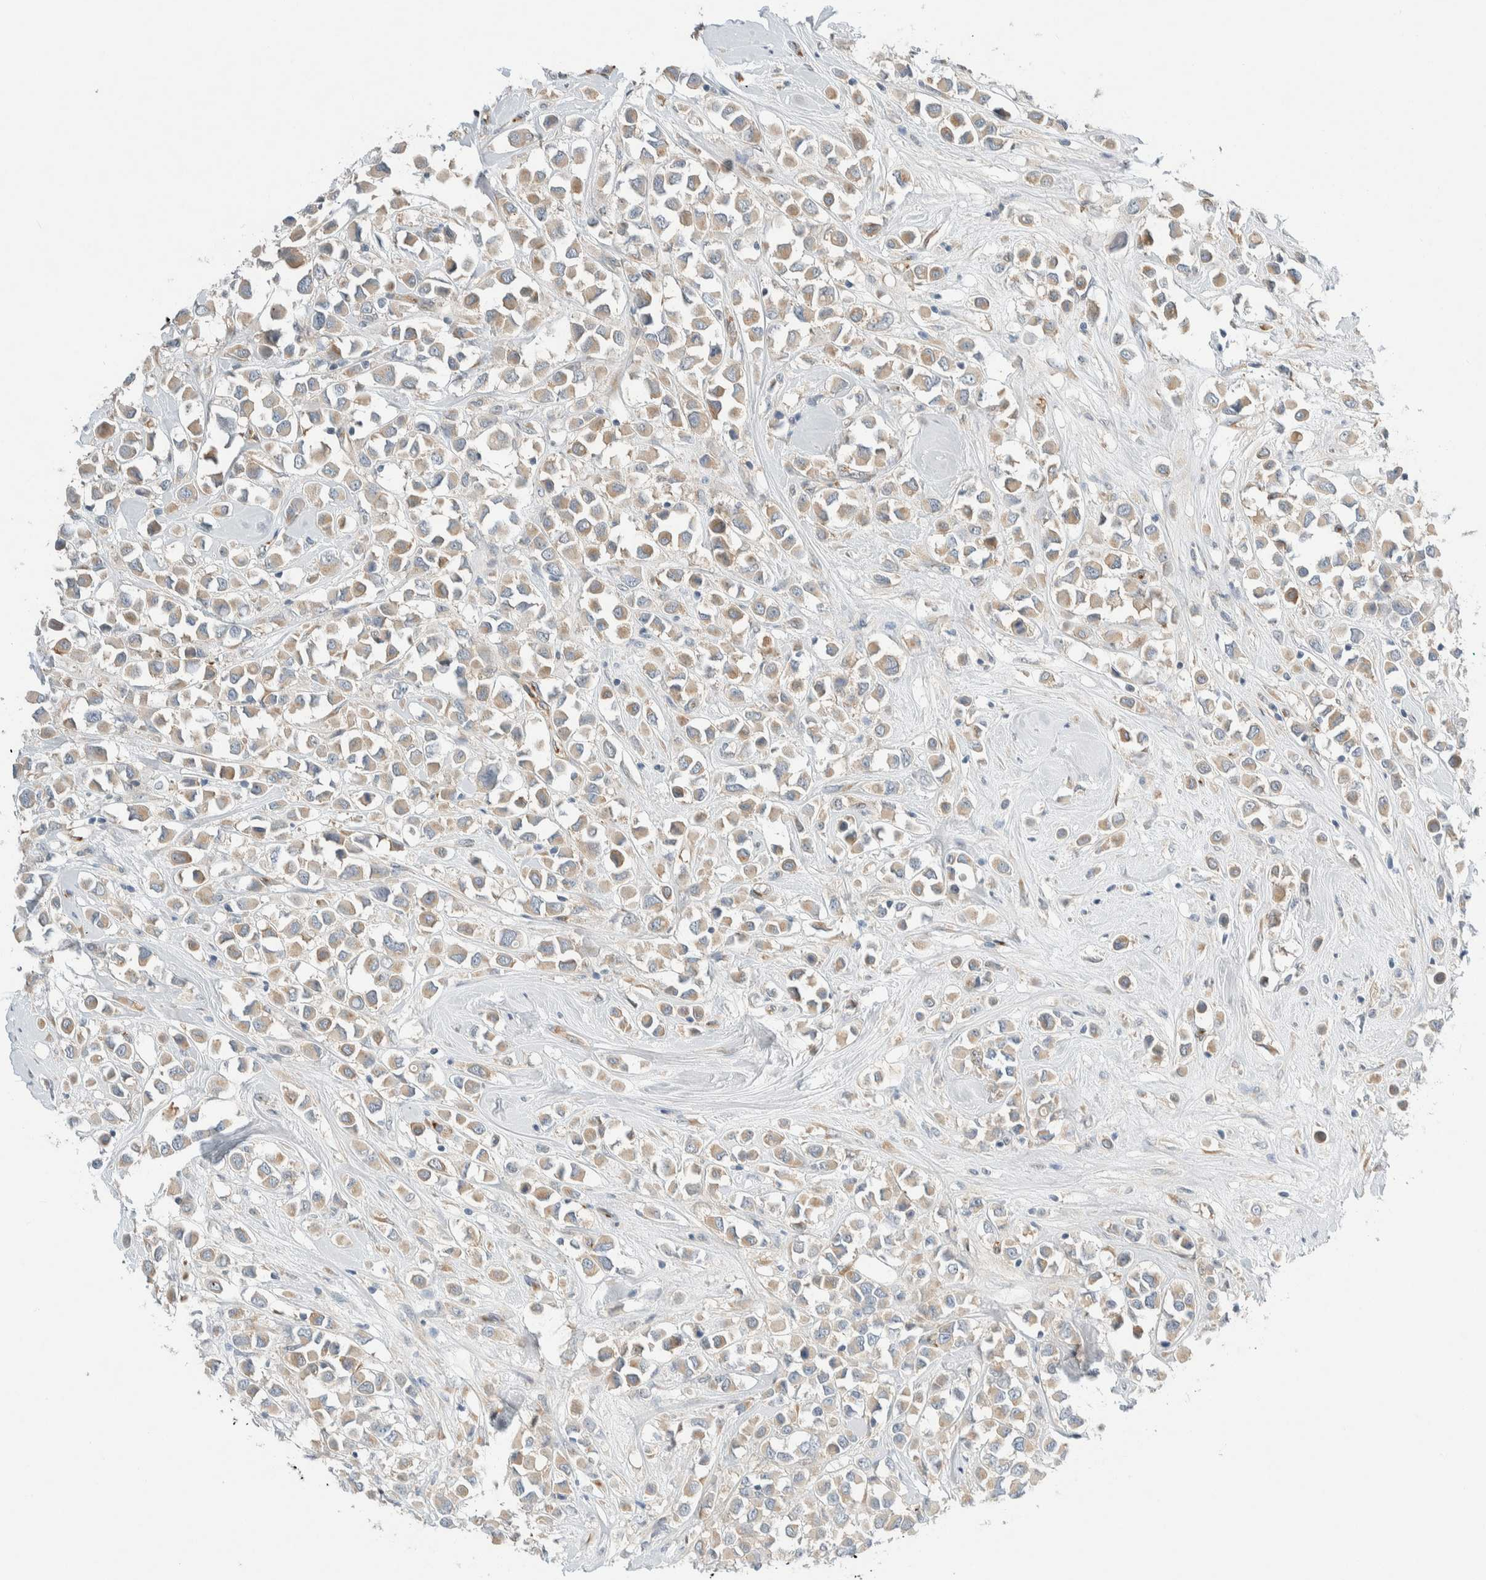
{"staining": {"intensity": "weak", "quantity": "25%-75%", "location": "cytoplasmic/membranous"}, "tissue": "breast cancer", "cell_type": "Tumor cells", "image_type": "cancer", "snomed": [{"axis": "morphology", "description": "Duct carcinoma"}, {"axis": "topography", "description": "Breast"}], "caption": "DAB immunohistochemical staining of human breast infiltrating ductal carcinoma reveals weak cytoplasmic/membranous protein staining in approximately 25%-75% of tumor cells.", "gene": "TMEM184B", "patient": {"sex": "female", "age": 61}}